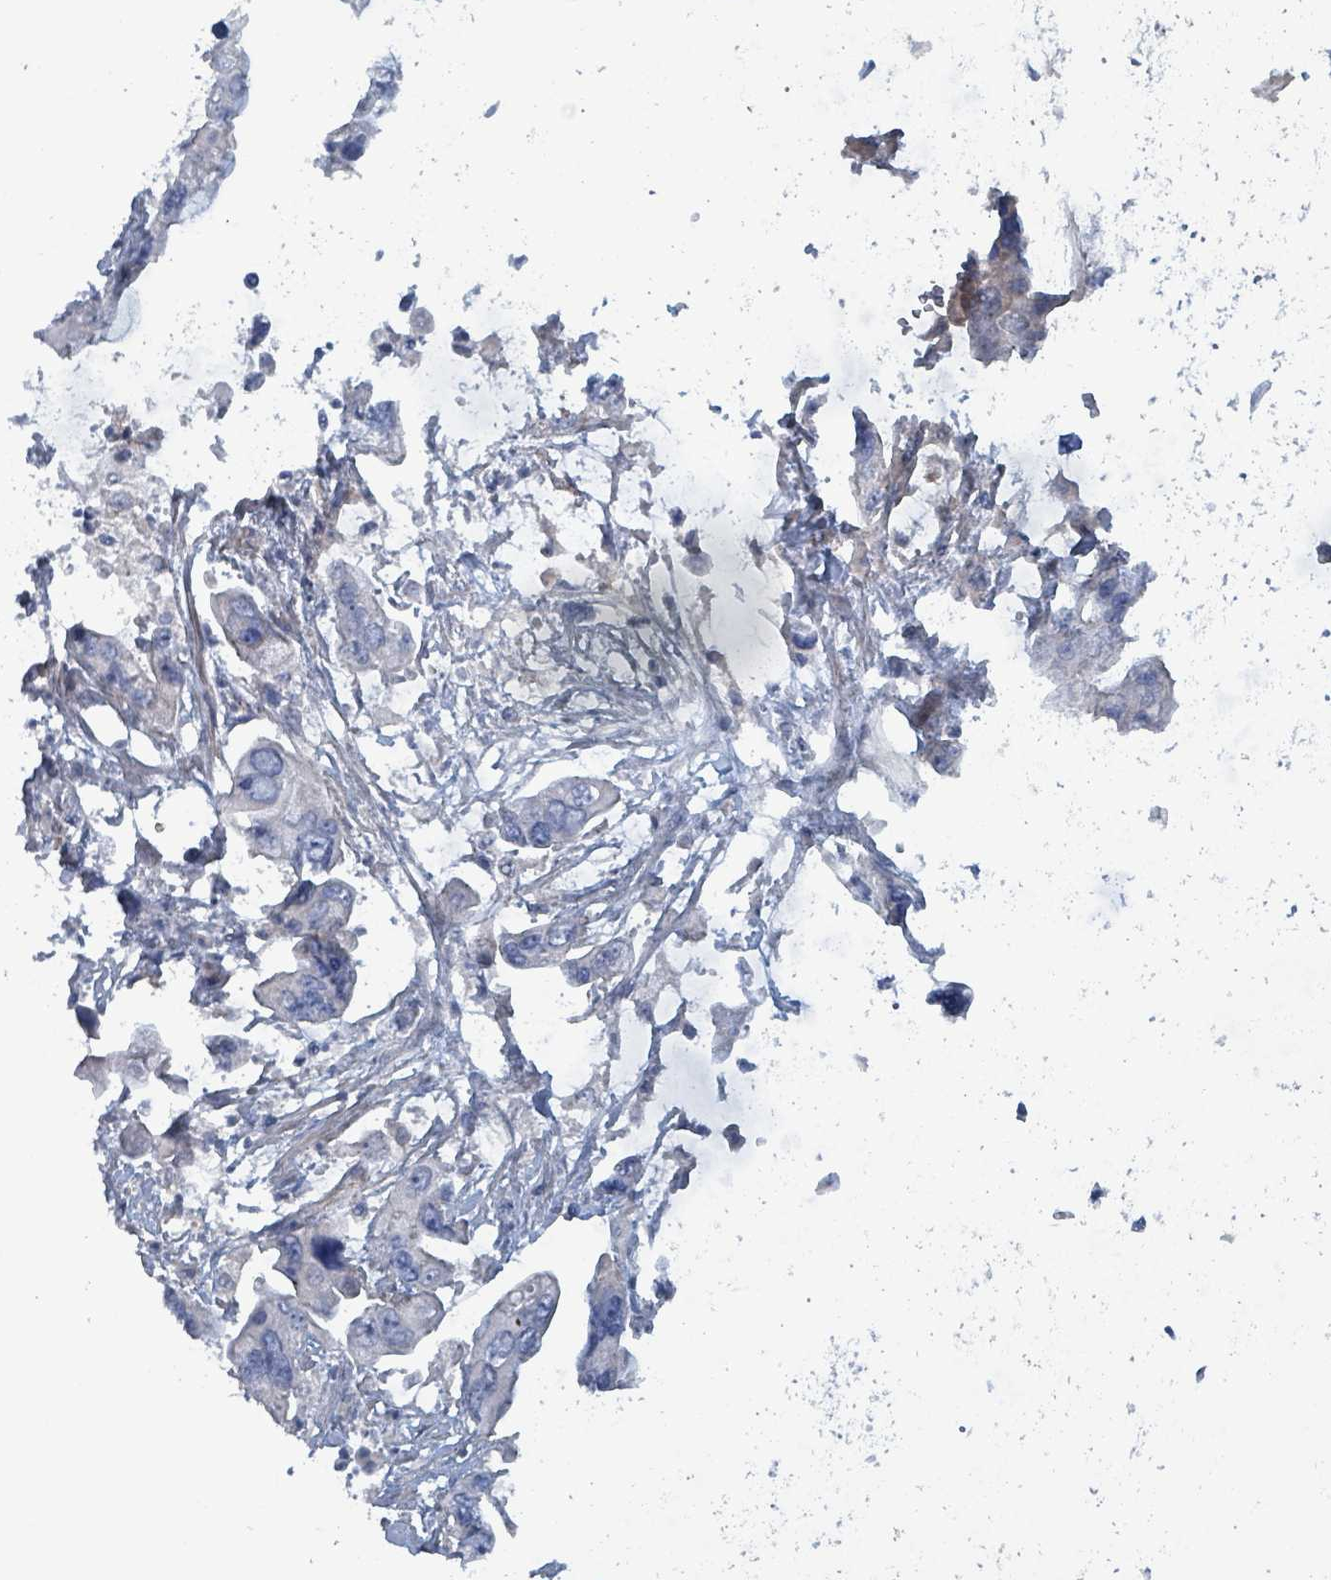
{"staining": {"intensity": "negative", "quantity": "none", "location": "none"}, "tissue": "pancreatic cancer", "cell_type": "Tumor cells", "image_type": "cancer", "snomed": [{"axis": "morphology", "description": "Adenocarcinoma, NOS"}, {"axis": "topography", "description": "Pancreas"}], "caption": "Tumor cells are negative for brown protein staining in pancreatic adenocarcinoma. (IHC, brightfield microscopy, high magnification).", "gene": "TAAR5", "patient": {"sex": "female", "age": 83}}